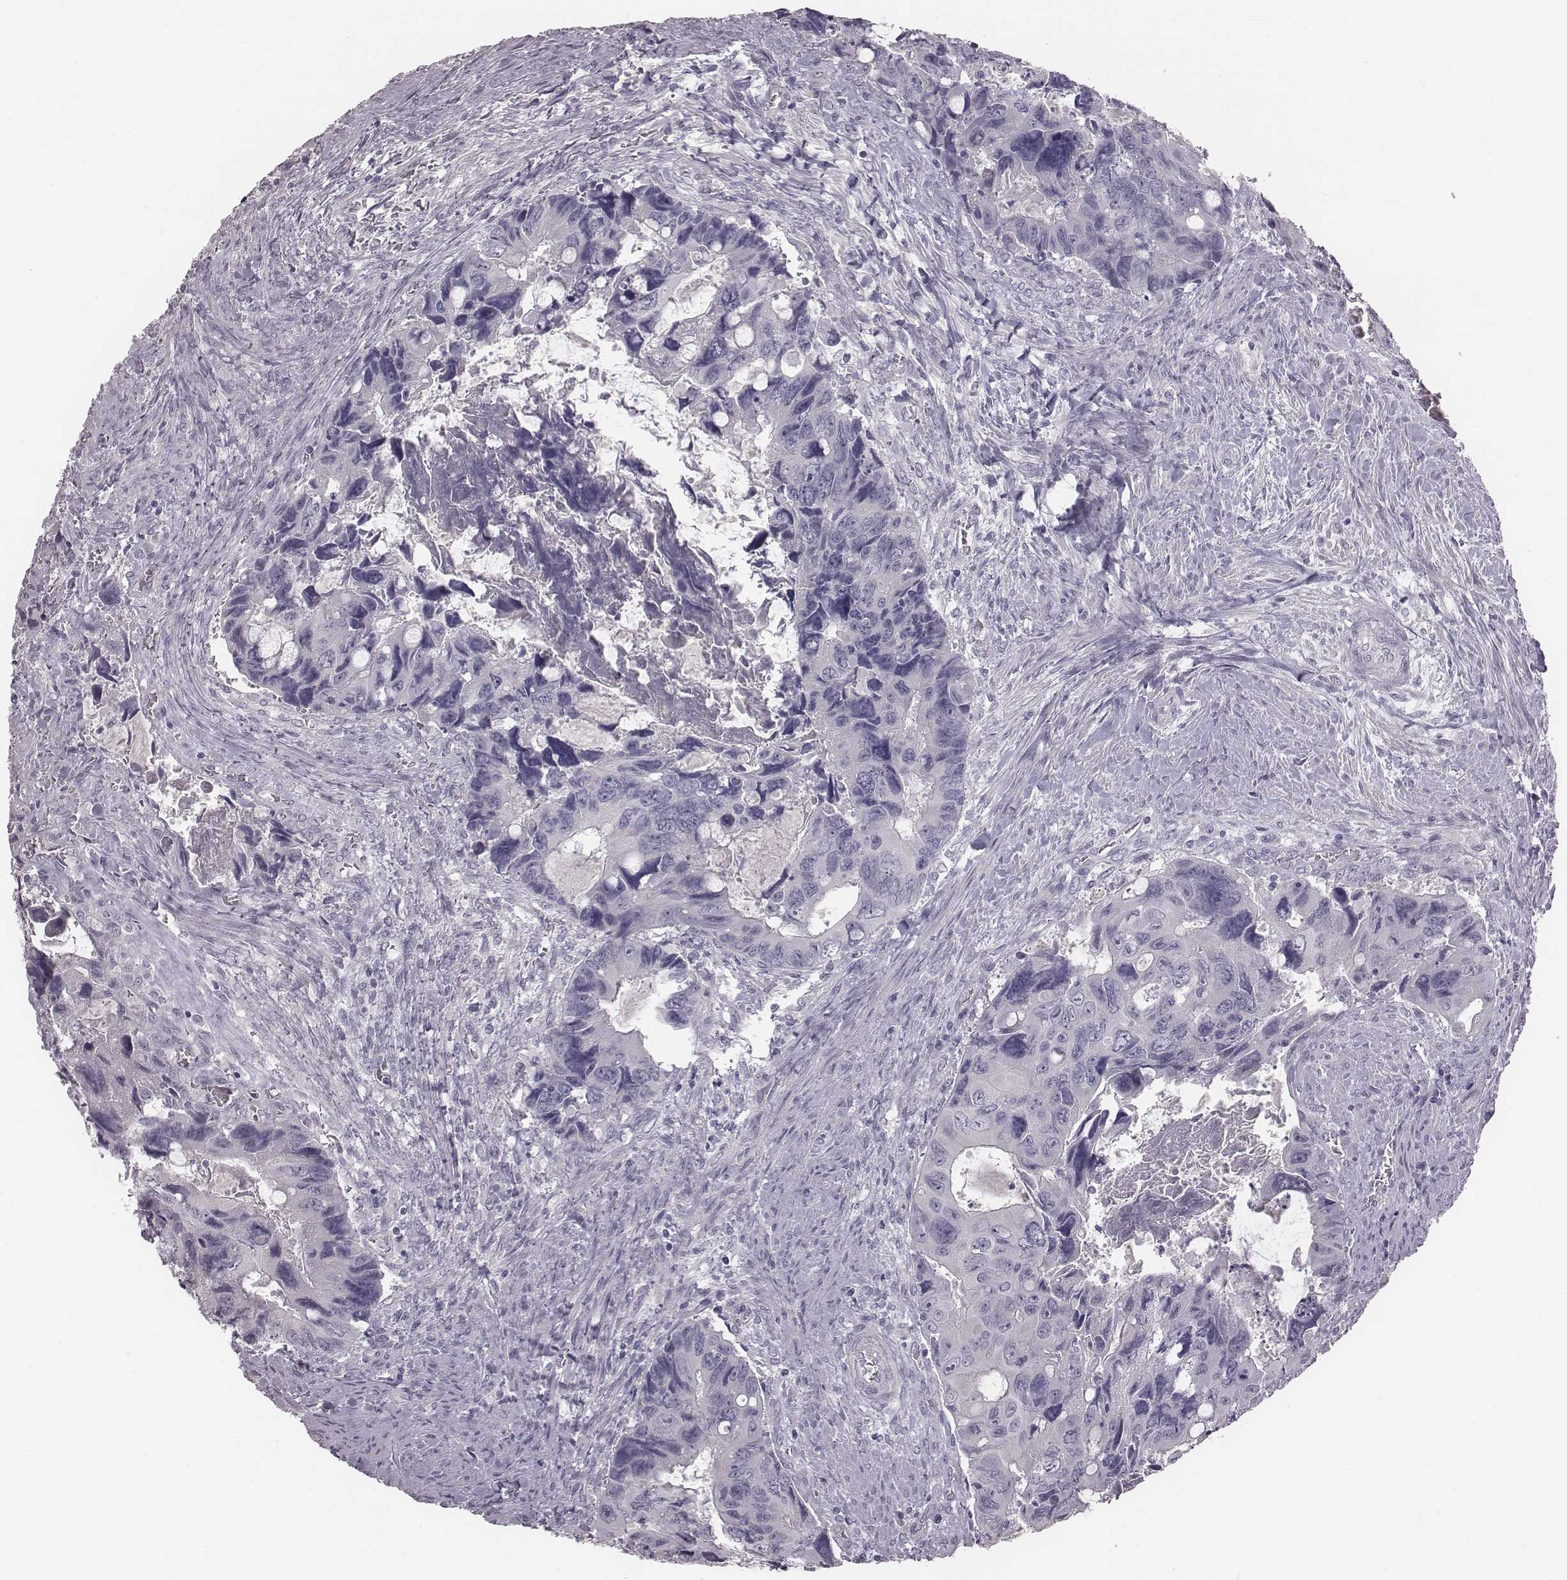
{"staining": {"intensity": "negative", "quantity": "none", "location": "none"}, "tissue": "colorectal cancer", "cell_type": "Tumor cells", "image_type": "cancer", "snomed": [{"axis": "morphology", "description": "Adenocarcinoma, NOS"}, {"axis": "topography", "description": "Rectum"}], "caption": "This is an immunohistochemistry (IHC) photomicrograph of human colorectal cancer (adenocarcinoma). There is no expression in tumor cells.", "gene": "C6orf58", "patient": {"sex": "male", "age": 62}}